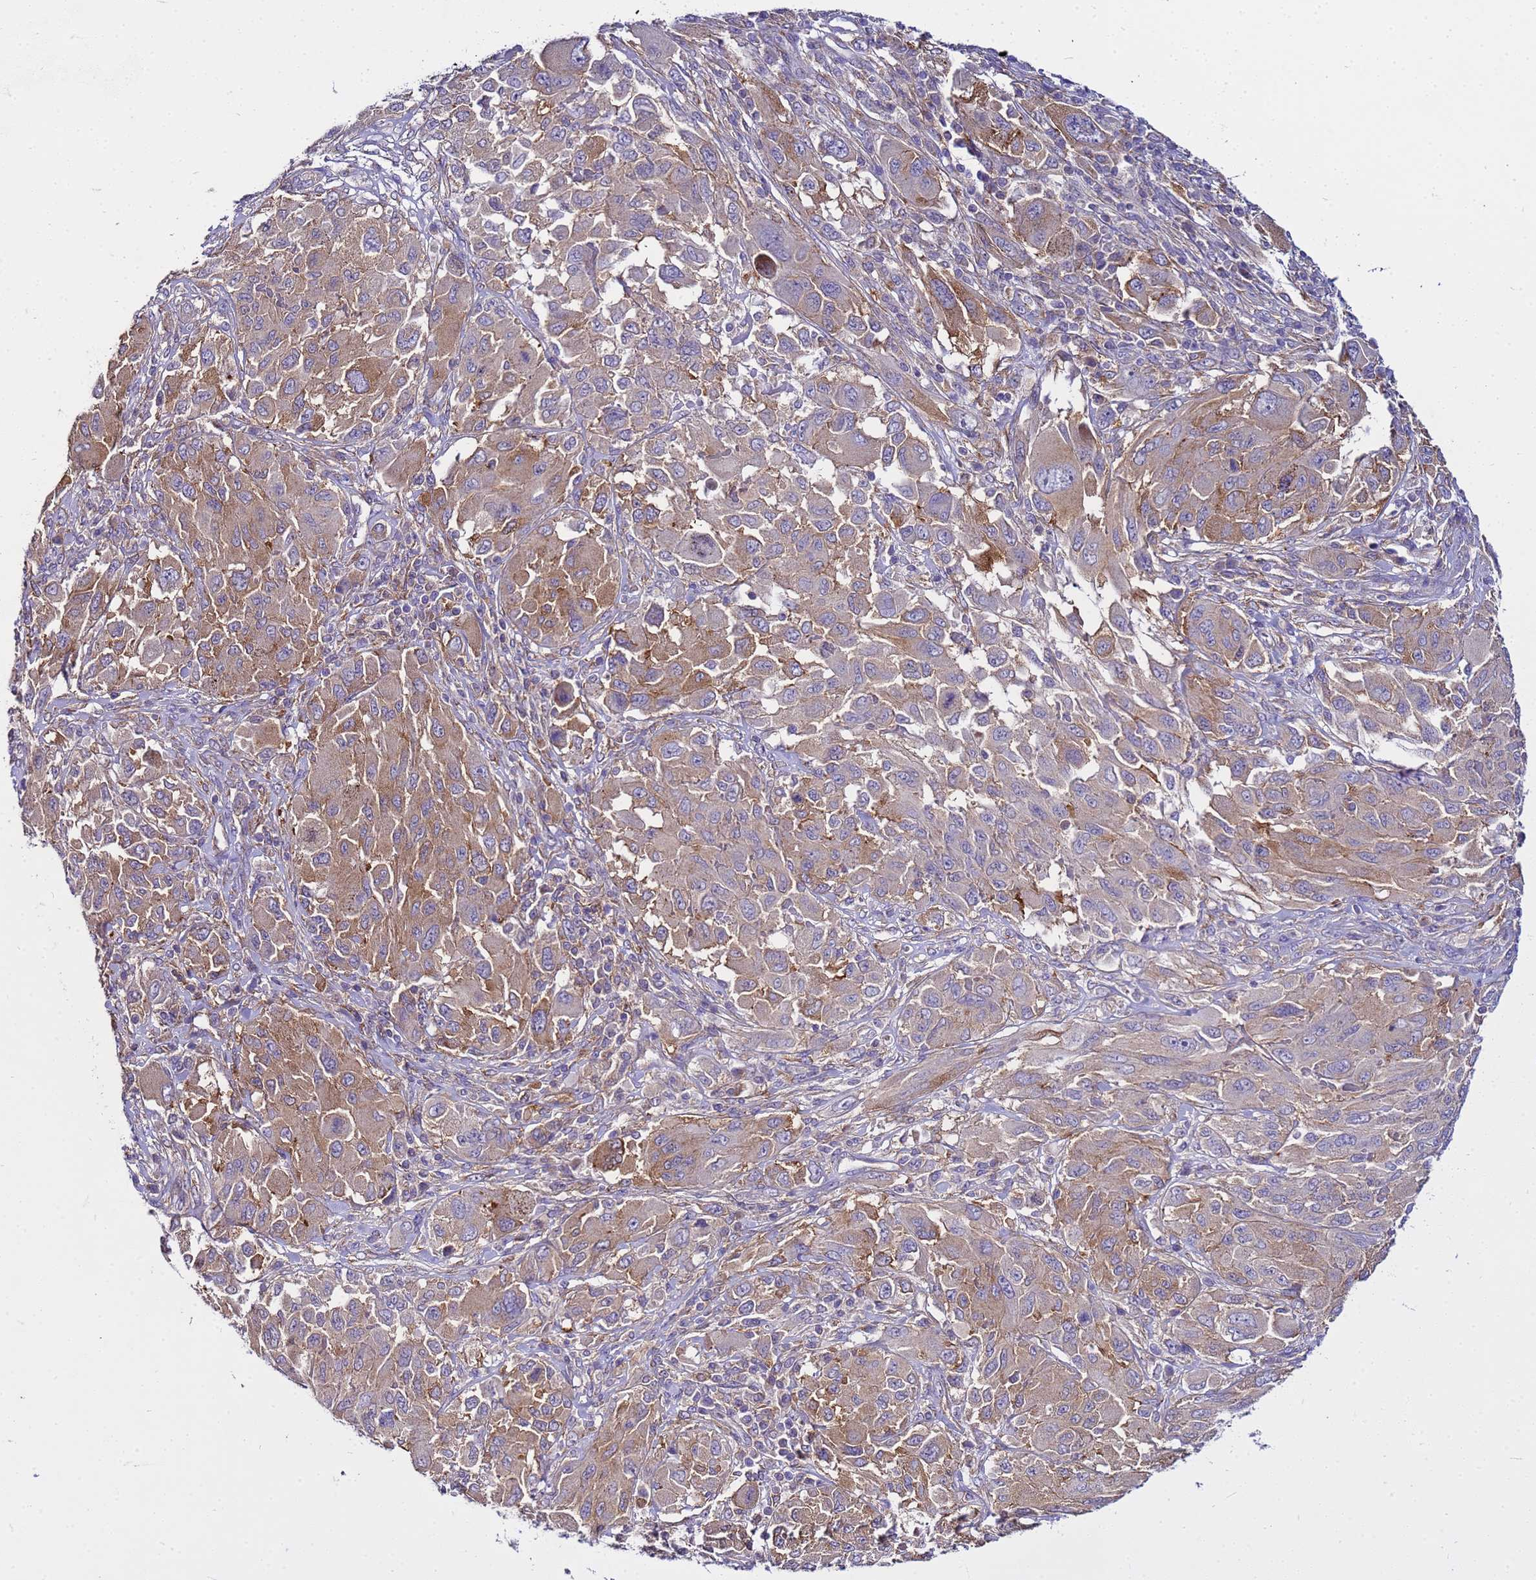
{"staining": {"intensity": "moderate", "quantity": "25%-75%", "location": "cytoplasmic/membranous"}, "tissue": "melanoma", "cell_type": "Tumor cells", "image_type": "cancer", "snomed": [{"axis": "morphology", "description": "Malignant melanoma, NOS"}, {"axis": "topography", "description": "Skin"}], "caption": "Immunohistochemistry (DAB (3,3'-diaminobenzidine)) staining of malignant melanoma exhibits moderate cytoplasmic/membranous protein expression in about 25%-75% of tumor cells. The protein is stained brown, and the nuclei are stained in blue (DAB IHC with brightfield microscopy, high magnification).", "gene": "PKD1", "patient": {"sex": "female", "age": 91}}